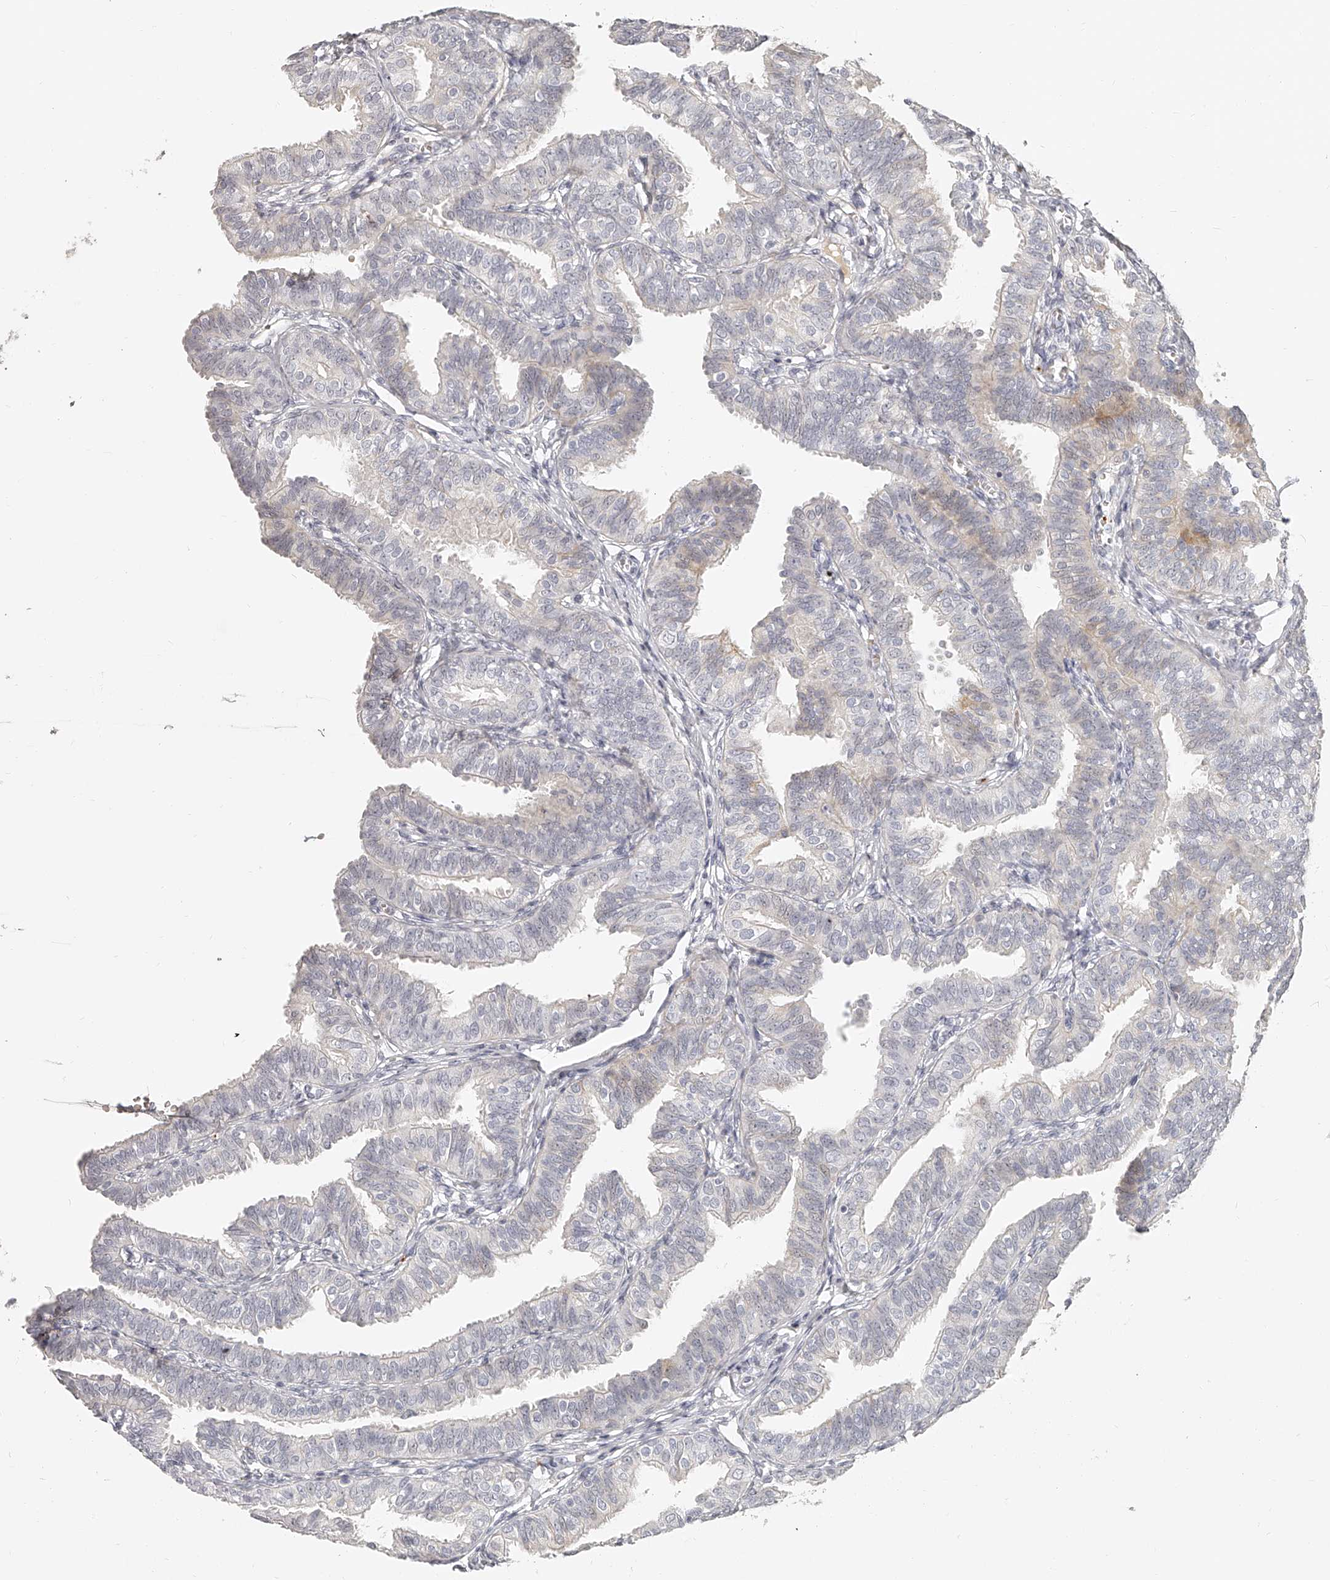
{"staining": {"intensity": "weak", "quantity": "<25%", "location": "cytoplasmic/membranous"}, "tissue": "fallopian tube", "cell_type": "Glandular cells", "image_type": "normal", "snomed": [{"axis": "morphology", "description": "Normal tissue, NOS"}, {"axis": "topography", "description": "Fallopian tube"}], "caption": "Human fallopian tube stained for a protein using IHC exhibits no staining in glandular cells.", "gene": "ITGB3", "patient": {"sex": "female", "age": 35}}